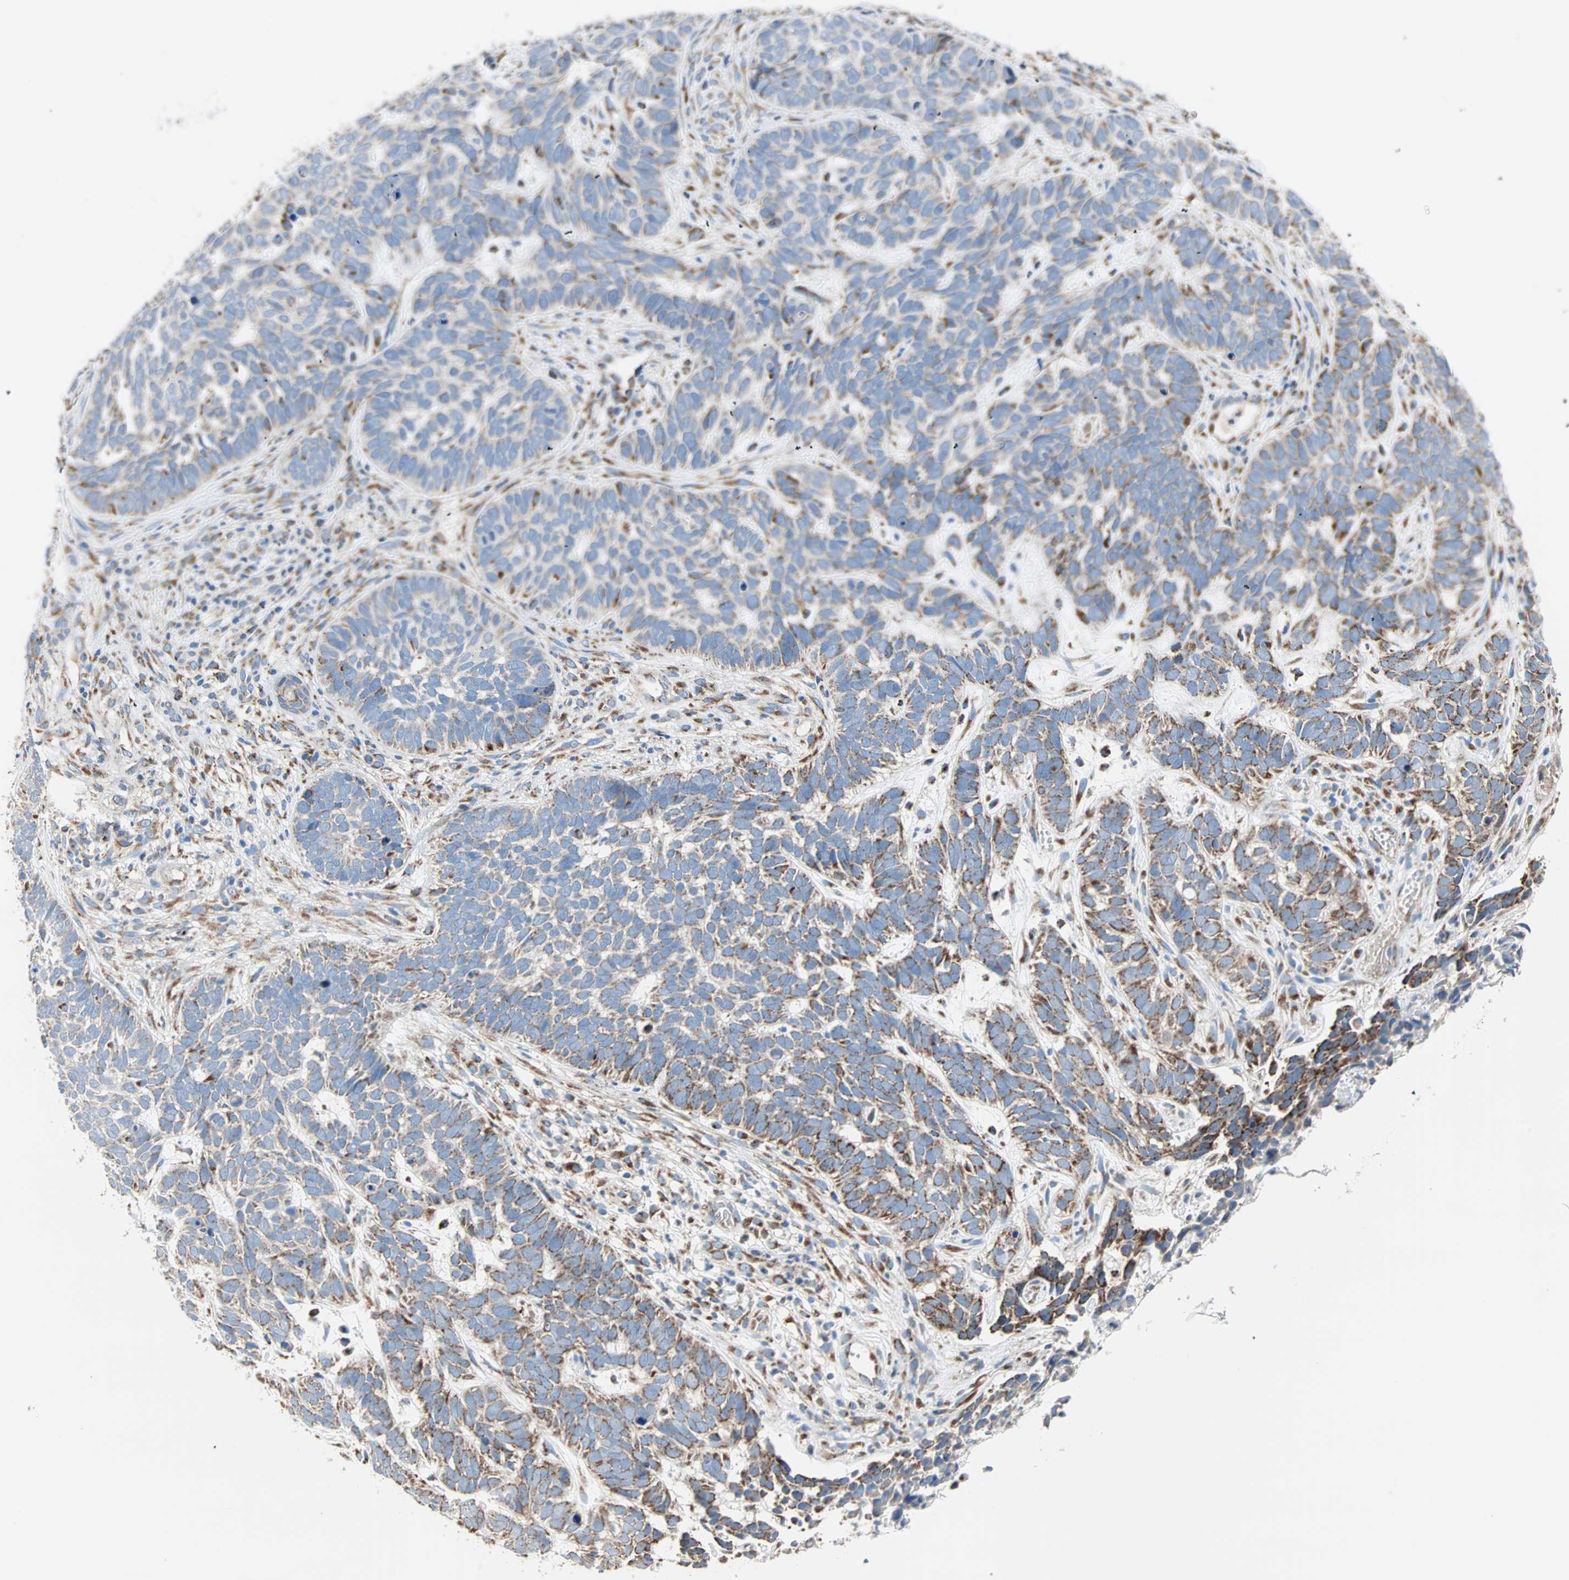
{"staining": {"intensity": "moderate", "quantity": "25%-75%", "location": "cytoplasmic/membranous"}, "tissue": "skin cancer", "cell_type": "Tumor cells", "image_type": "cancer", "snomed": [{"axis": "morphology", "description": "Basal cell carcinoma"}, {"axis": "topography", "description": "Skin"}], "caption": "Immunohistochemical staining of human basal cell carcinoma (skin) demonstrates medium levels of moderate cytoplasmic/membranous protein staining in approximately 25%-75% of tumor cells. (IHC, brightfield microscopy, high magnification).", "gene": "TST", "patient": {"sex": "male", "age": 87}}